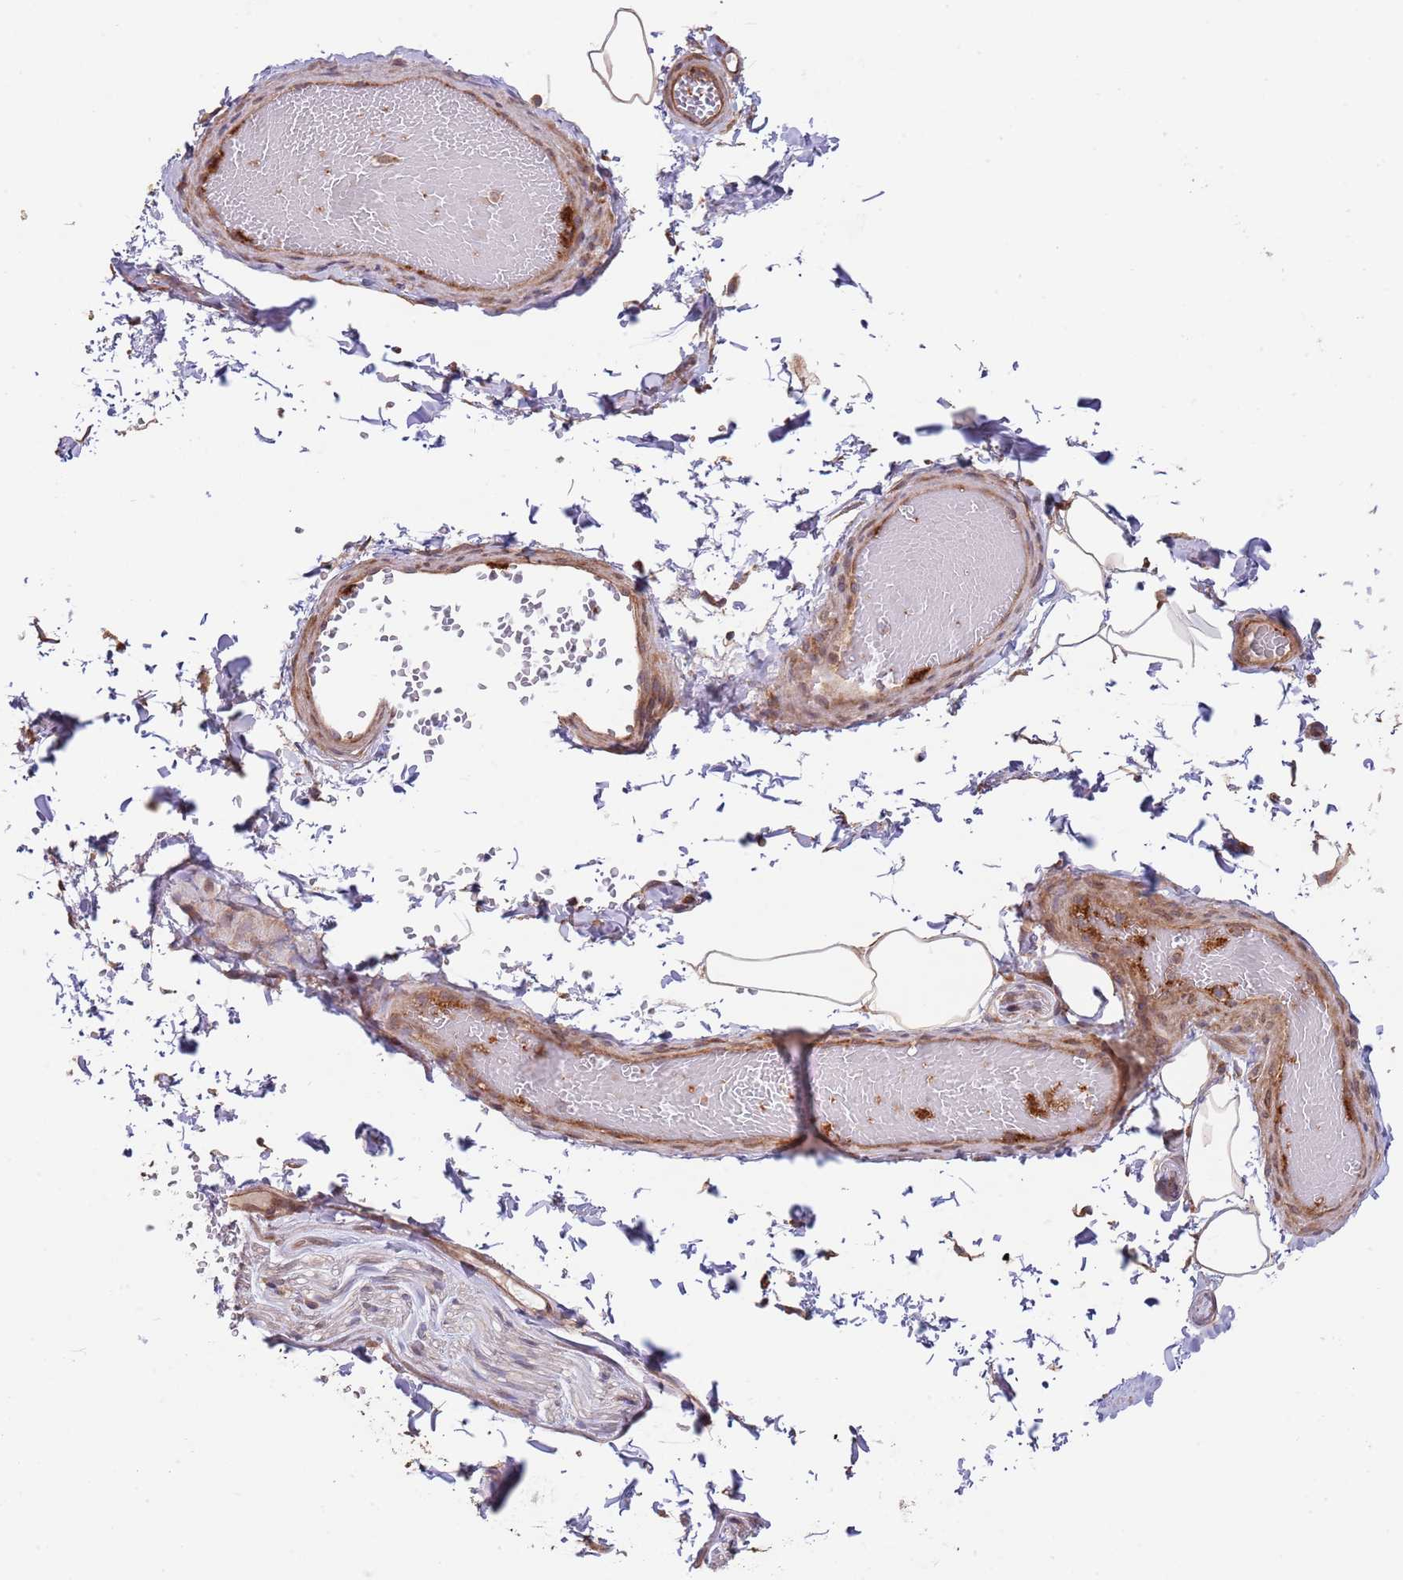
{"staining": {"intensity": "weak", "quantity": "25%-75%", "location": "cytoplasmic/membranous"}, "tissue": "adipose tissue", "cell_type": "Adipocytes", "image_type": "normal", "snomed": [{"axis": "morphology", "description": "Normal tissue, NOS"}, {"axis": "topography", "description": "Soft tissue"}, {"axis": "topography", "description": "Vascular tissue"}, {"axis": "topography", "description": "Peripheral nerve tissue"}], "caption": "IHC of normal human adipose tissue exhibits low levels of weak cytoplasmic/membranous expression in about 25%-75% of adipocytes.", "gene": "RNF19B", "patient": {"sex": "male", "age": 32}}